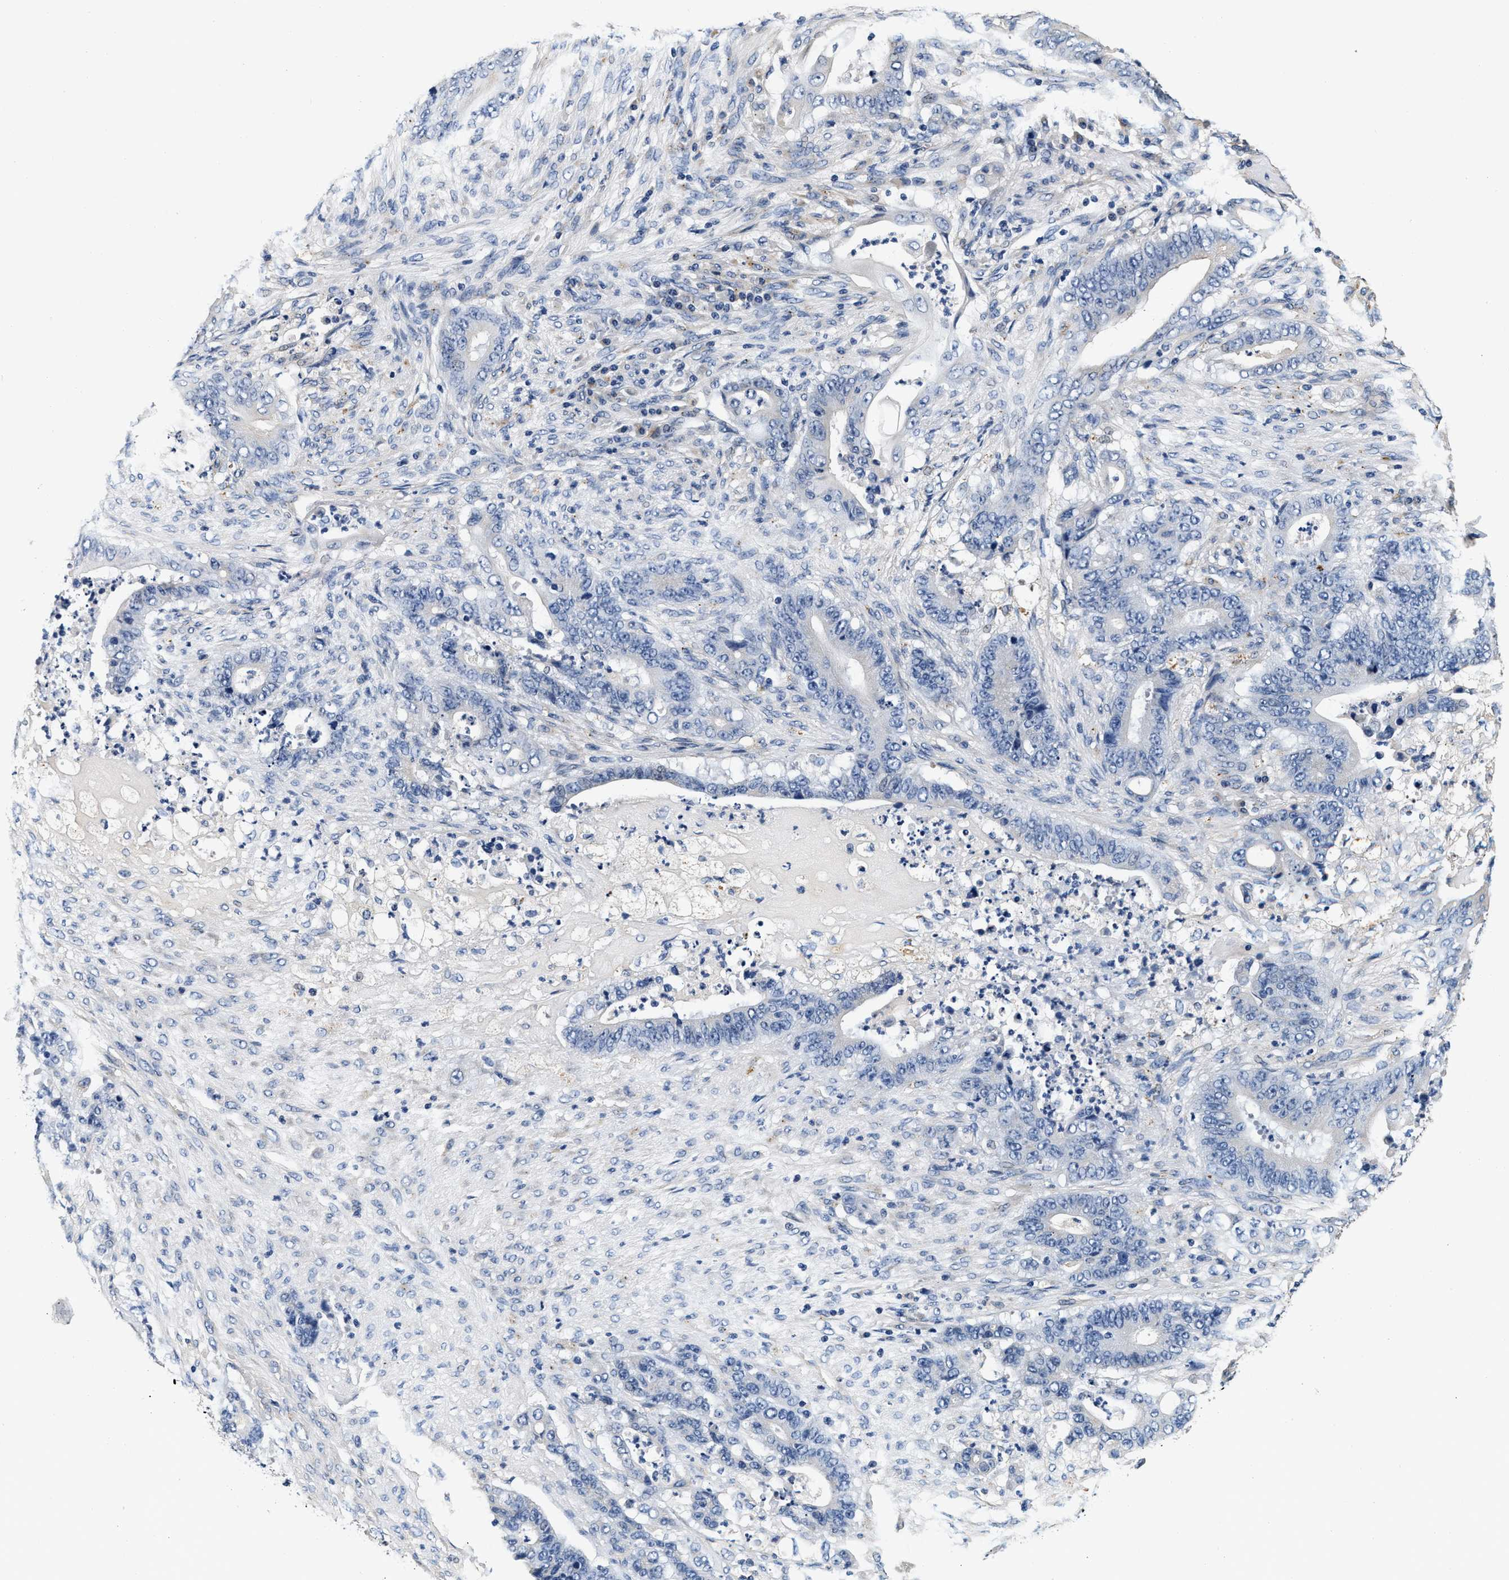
{"staining": {"intensity": "negative", "quantity": "none", "location": "none"}, "tissue": "stomach cancer", "cell_type": "Tumor cells", "image_type": "cancer", "snomed": [{"axis": "morphology", "description": "Adenocarcinoma, NOS"}, {"axis": "topography", "description": "Stomach"}], "caption": "High power microscopy histopathology image of an IHC image of adenocarcinoma (stomach), revealing no significant expression in tumor cells. The staining was performed using DAB (3,3'-diaminobenzidine) to visualize the protein expression in brown, while the nuclei were stained in blue with hematoxylin (Magnification: 20x).", "gene": "ABCG8", "patient": {"sex": "female", "age": 73}}